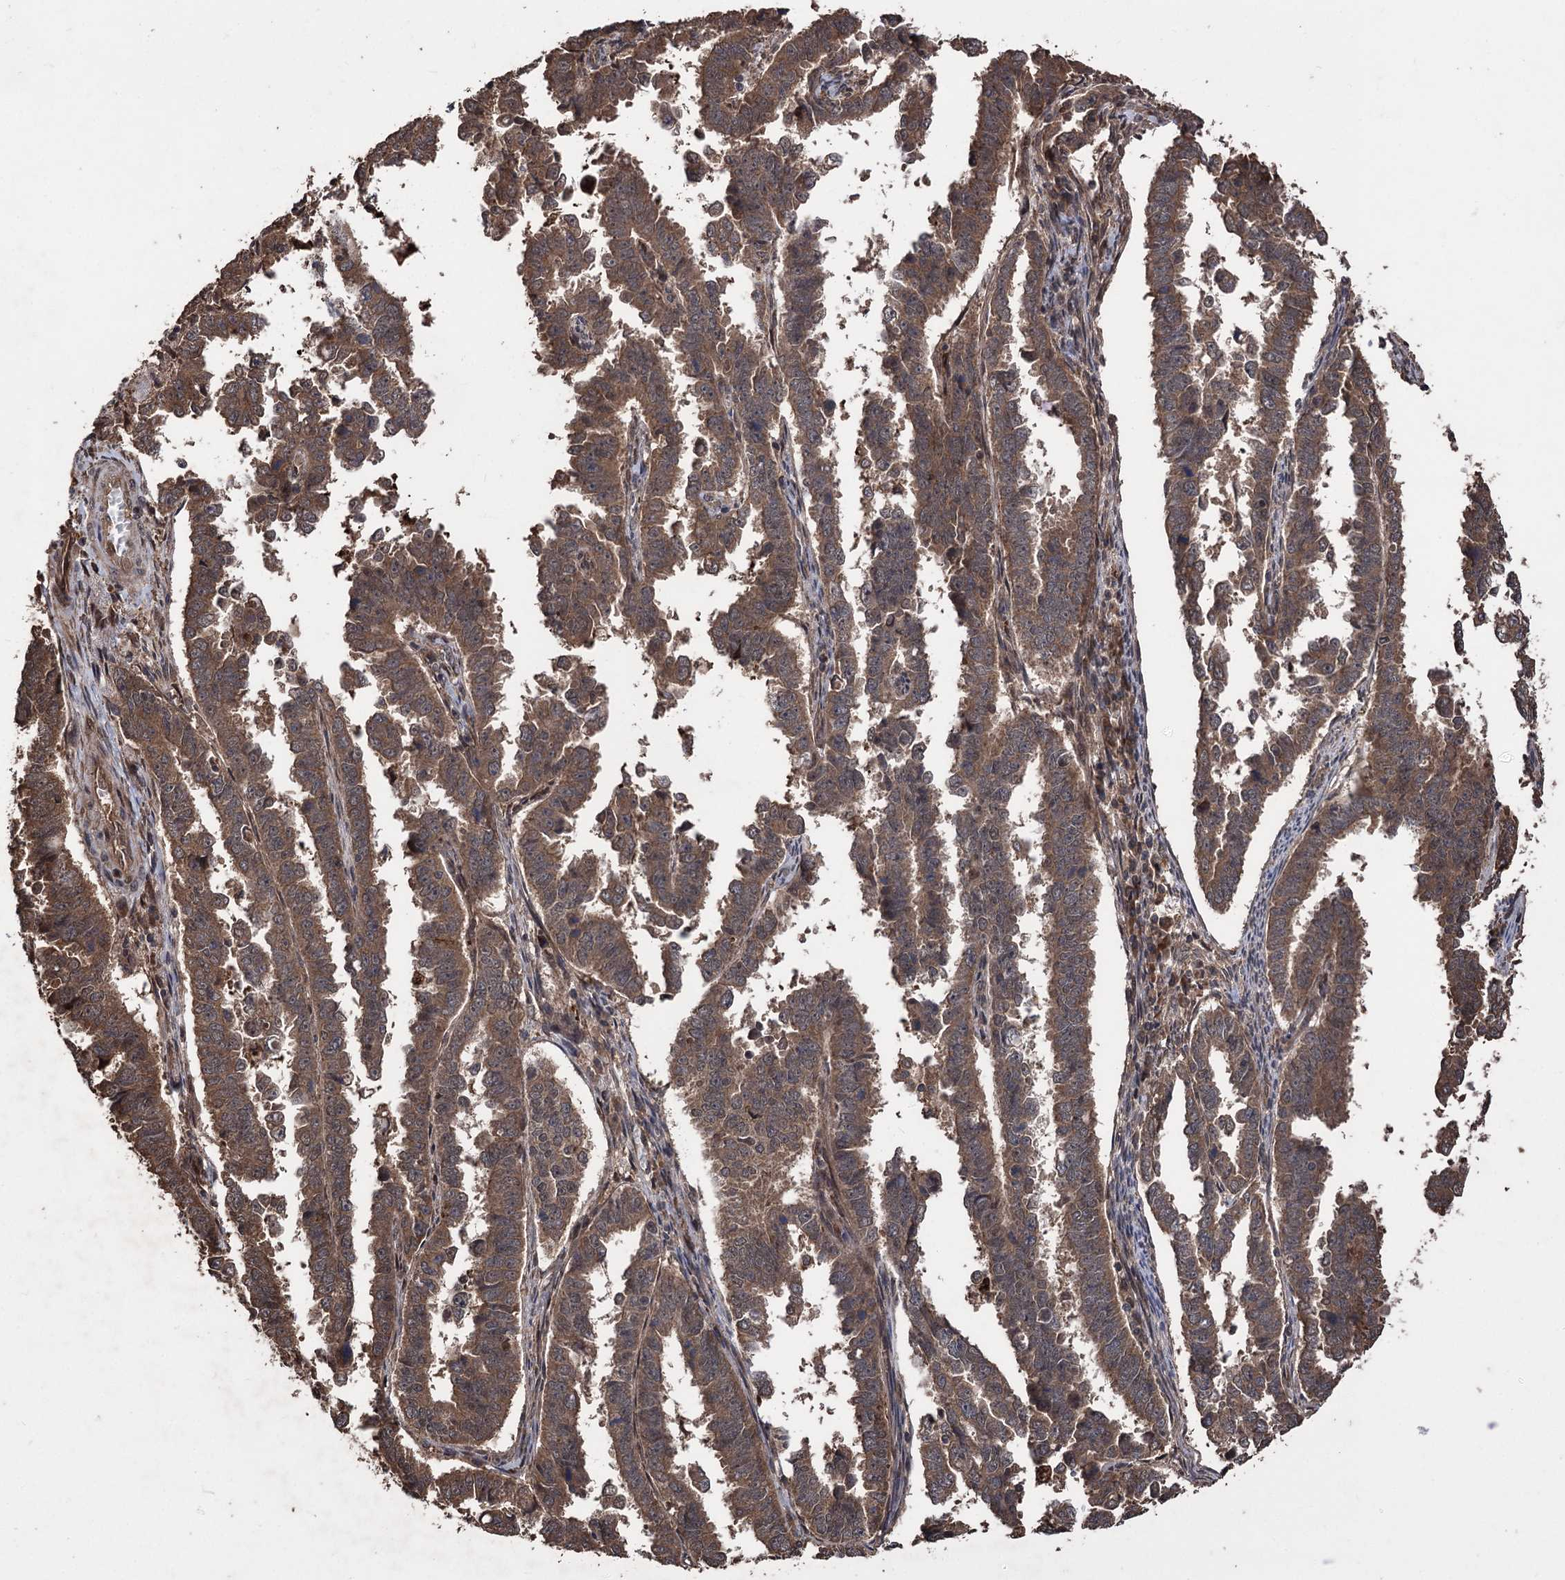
{"staining": {"intensity": "moderate", "quantity": ">75%", "location": "cytoplasmic/membranous"}, "tissue": "endometrial cancer", "cell_type": "Tumor cells", "image_type": "cancer", "snomed": [{"axis": "morphology", "description": "Adenocarcinoma, NOS"}, {"axis": "topography", "description": "Endometrium"}], "caption": "Tumor cells reveal moderate cytoplasmic/membranous positivity in approximately >75% of cells in adenocarcinoma (endometrial). The staining was performed using DAB to visualize the protein expression in brown, while the nuclei were stained in blue with hematoxylin (Magnification: 20x).", "gene": "RASSF3", "patient": {"sex": "female", "age": 75}}